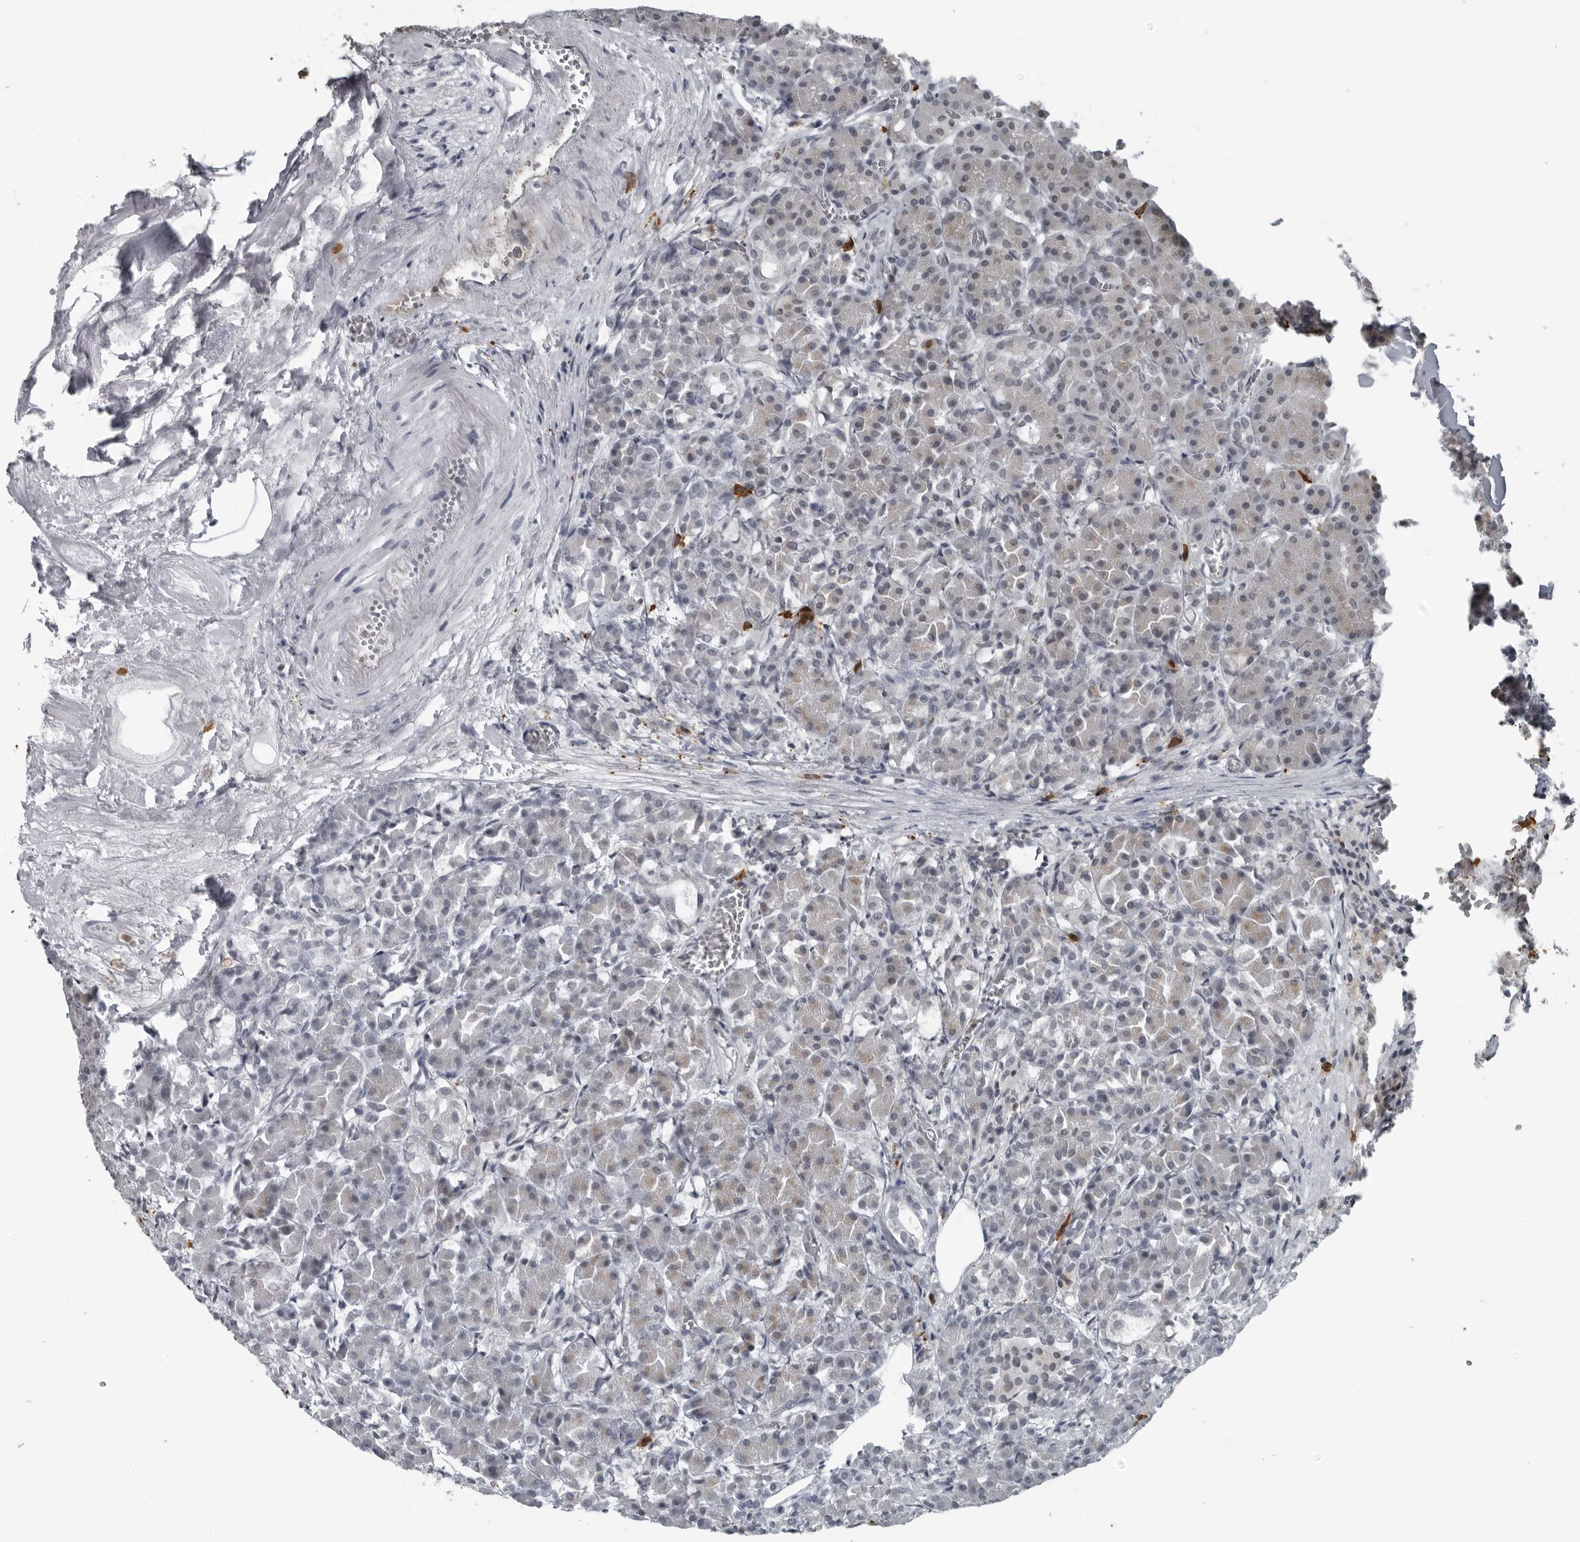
{"staining": {"intensity": "weak", "quantity": "25%-75%", "location": "cytoplasmic/membranous,nuclear"}, "tissue": "pancreas", "cell_type": "Exocrine glandular cells", "image_type": "normal", "snomed": [{"axis": "morphology", "description": "Normal tissue, NOS"}, {"axis": "topography", "description": "Pancreas"}], "caption": "Protein staining of benign pancreas demonstrates weak cytoplasmic/membranous,nuclear positivity in approximately 25%-75% of exocrine glandular cells. (DAB IHC with brightfield microscopy, high magnification).", "gene": "RTCA", "patient": {"sex": "male", "age": 63}}